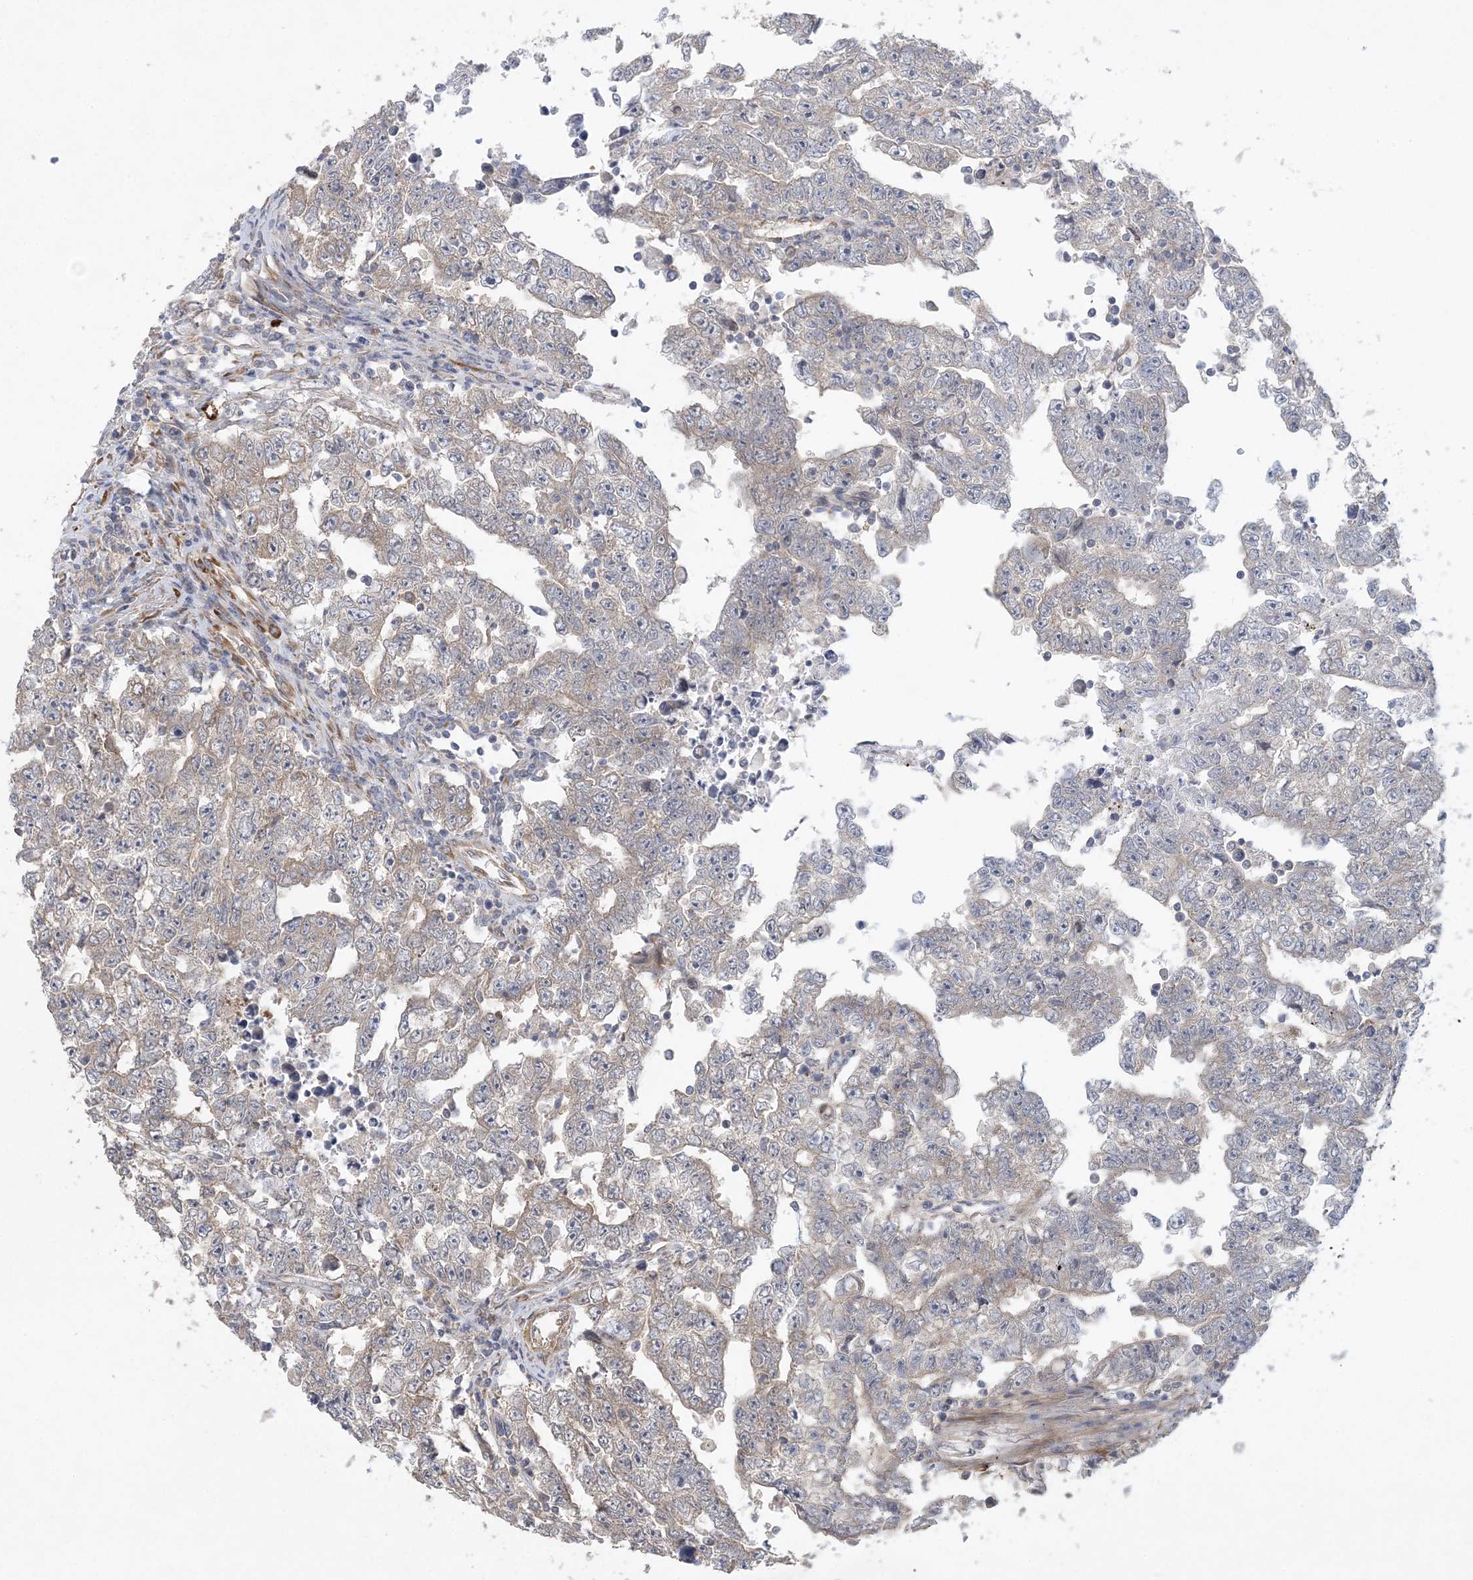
{"staining": {"intensity": "weak", "quantity": "<25%", "location": "cytoplasmic/membranous"}, "tissue": "testis cancer", "cell_type": "Tumor cells", "image_type": "cancer", "snomed": [{"axis": "morphology", "description": "Carcinoma, Embryonal, NOS"}, {"axis": "topography", "description": "Testis"}], "caption": "An immunohistochemistry photomicrograph of testis cancer is shown. There is no staining in tumor cells of testis cancer.", "gene": "MAP4K5", "patient": {"sex": "male", "age": 25}}